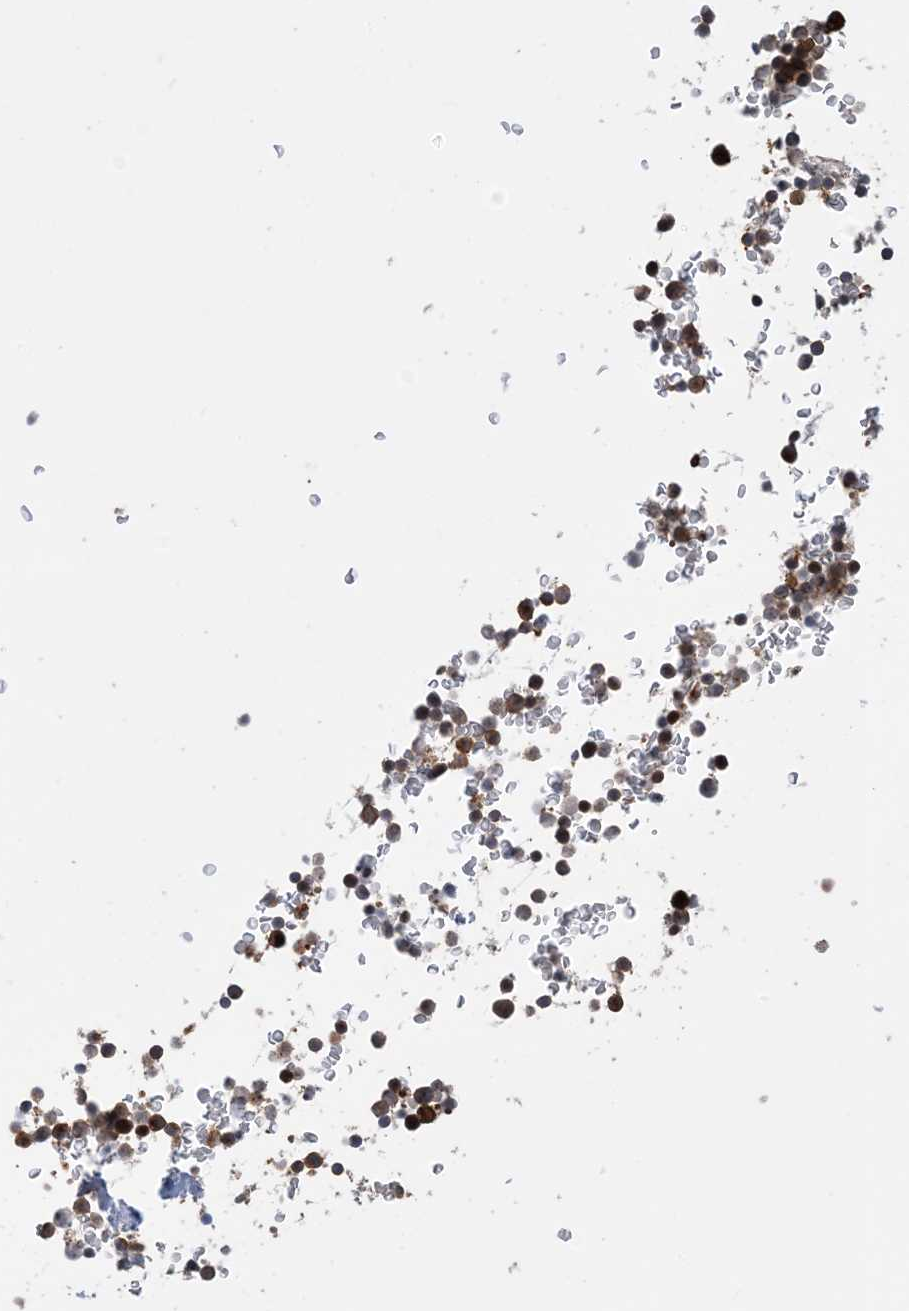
{"staining": {"intensity": "moderate", "quantity": "25%-75%", "location": "cytoplasmic/membranous"}, "tissue": "bone marrow", "cell_type": "Hematopoietic cells", "image_type": "normal", "snomed": [{"axis": "morphology", "description": "Normal tissue, NOS"}, {"axis": "topography", "description": "Bone marrow"}], "caption": "Hematopoietic cells exhibit moderate cytoplasmic/membranous staining in approximately 25%-75% of cells in normal bone marrow.", "gene": "HS1BP3", "patient": {"sex": "male", "age": 58}}